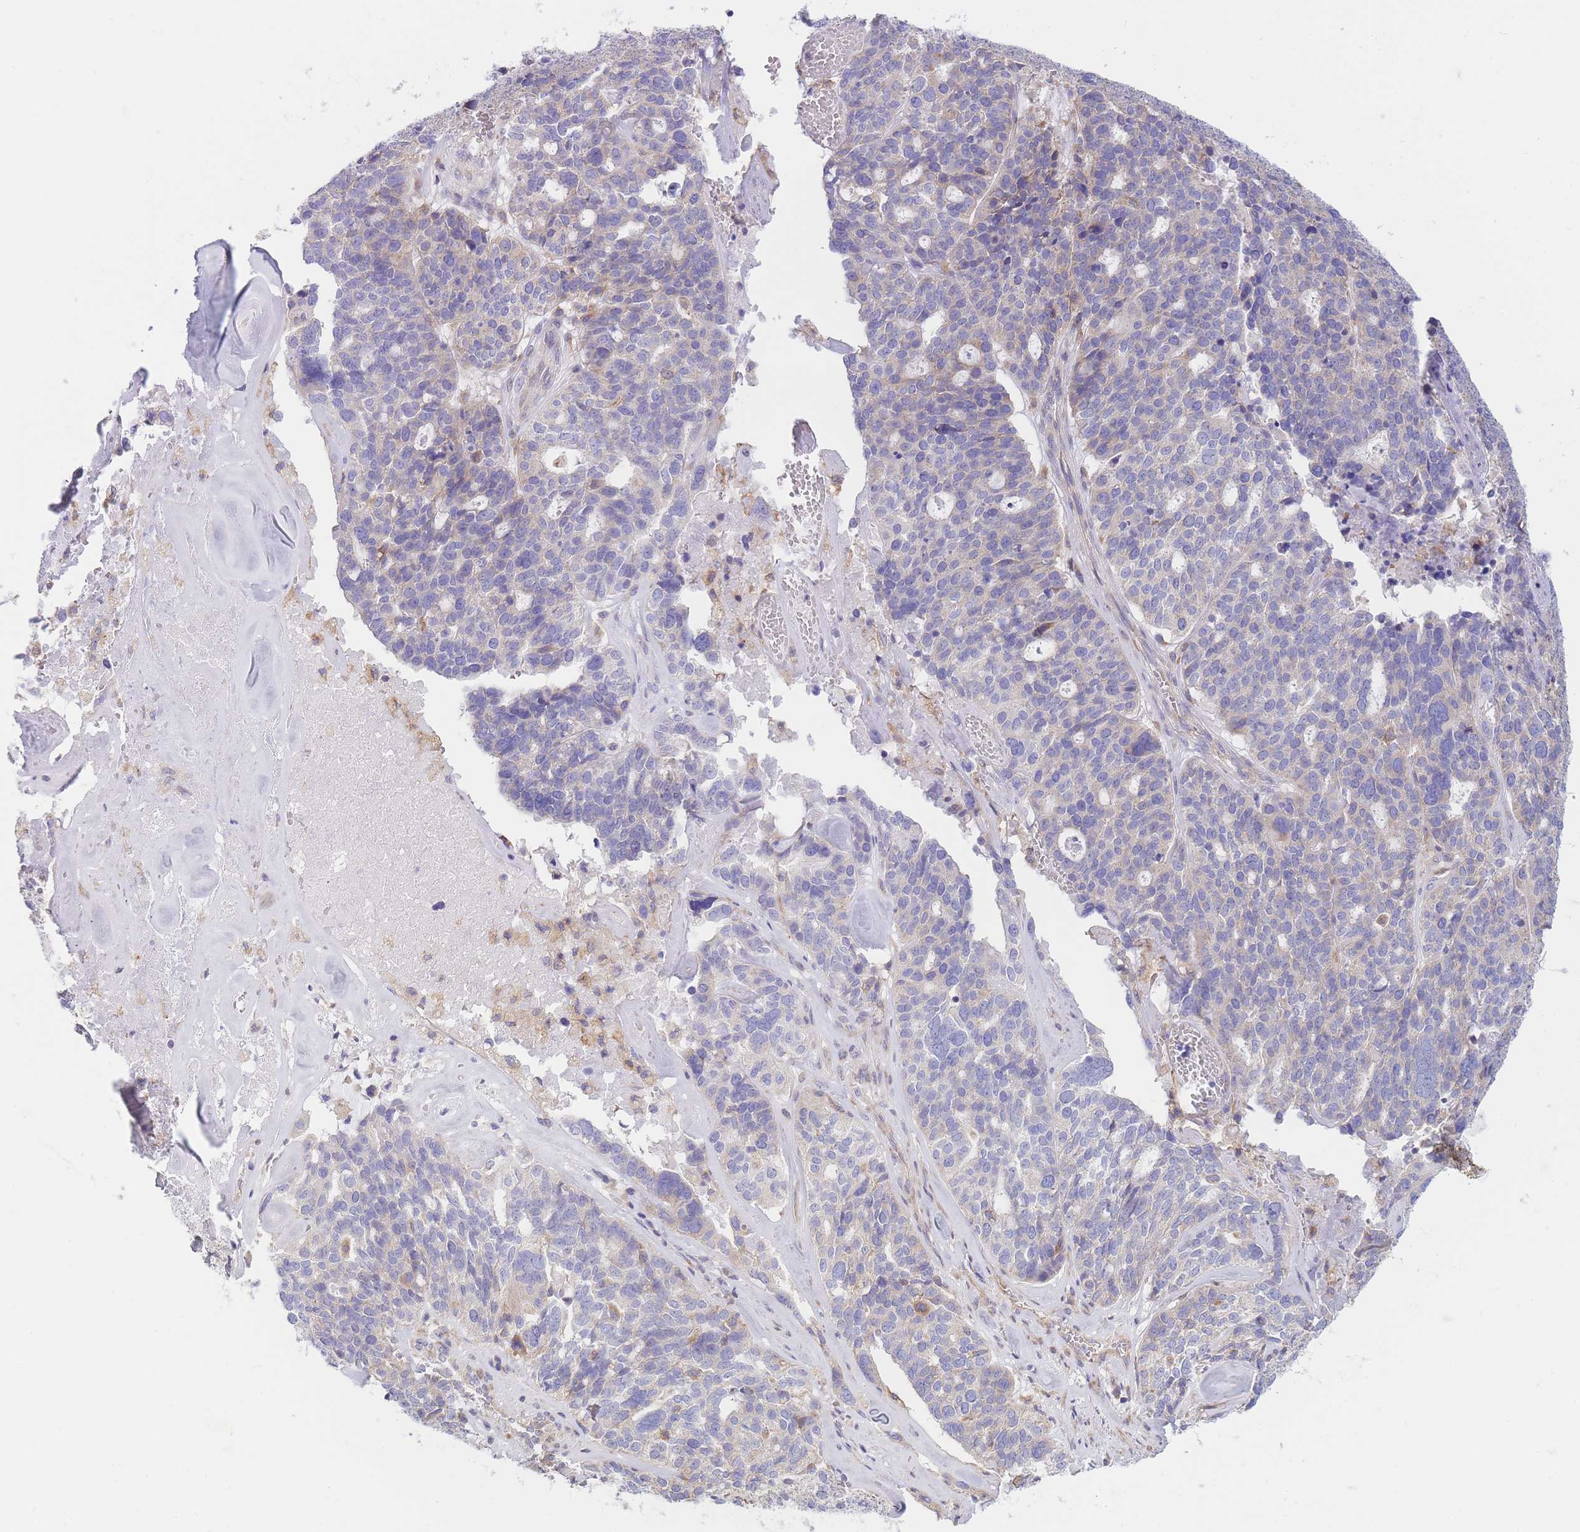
{"staining": {"intensity": "moderate", "quantity": "<25%", "location": "cytoplasmic/membranous"}, "tissue": "ovarian cancer", "cell_type": "Tumor cells", "image_type": "cancer", "snomed": [{"axis": "morphology", "description": "Cystadenocarcinoma, serous, NOS"}, {"axis": "topography", "description": "Ovary"}], "caption": "Protein analysis of serous cystadenocarcinoma (ovarian) tissue reveals moderate cytoplasmic/membranous staining in about <25% of tumor cells.", "gene": "SH2B2", "patient": {"sex": "female", "age": 59}}